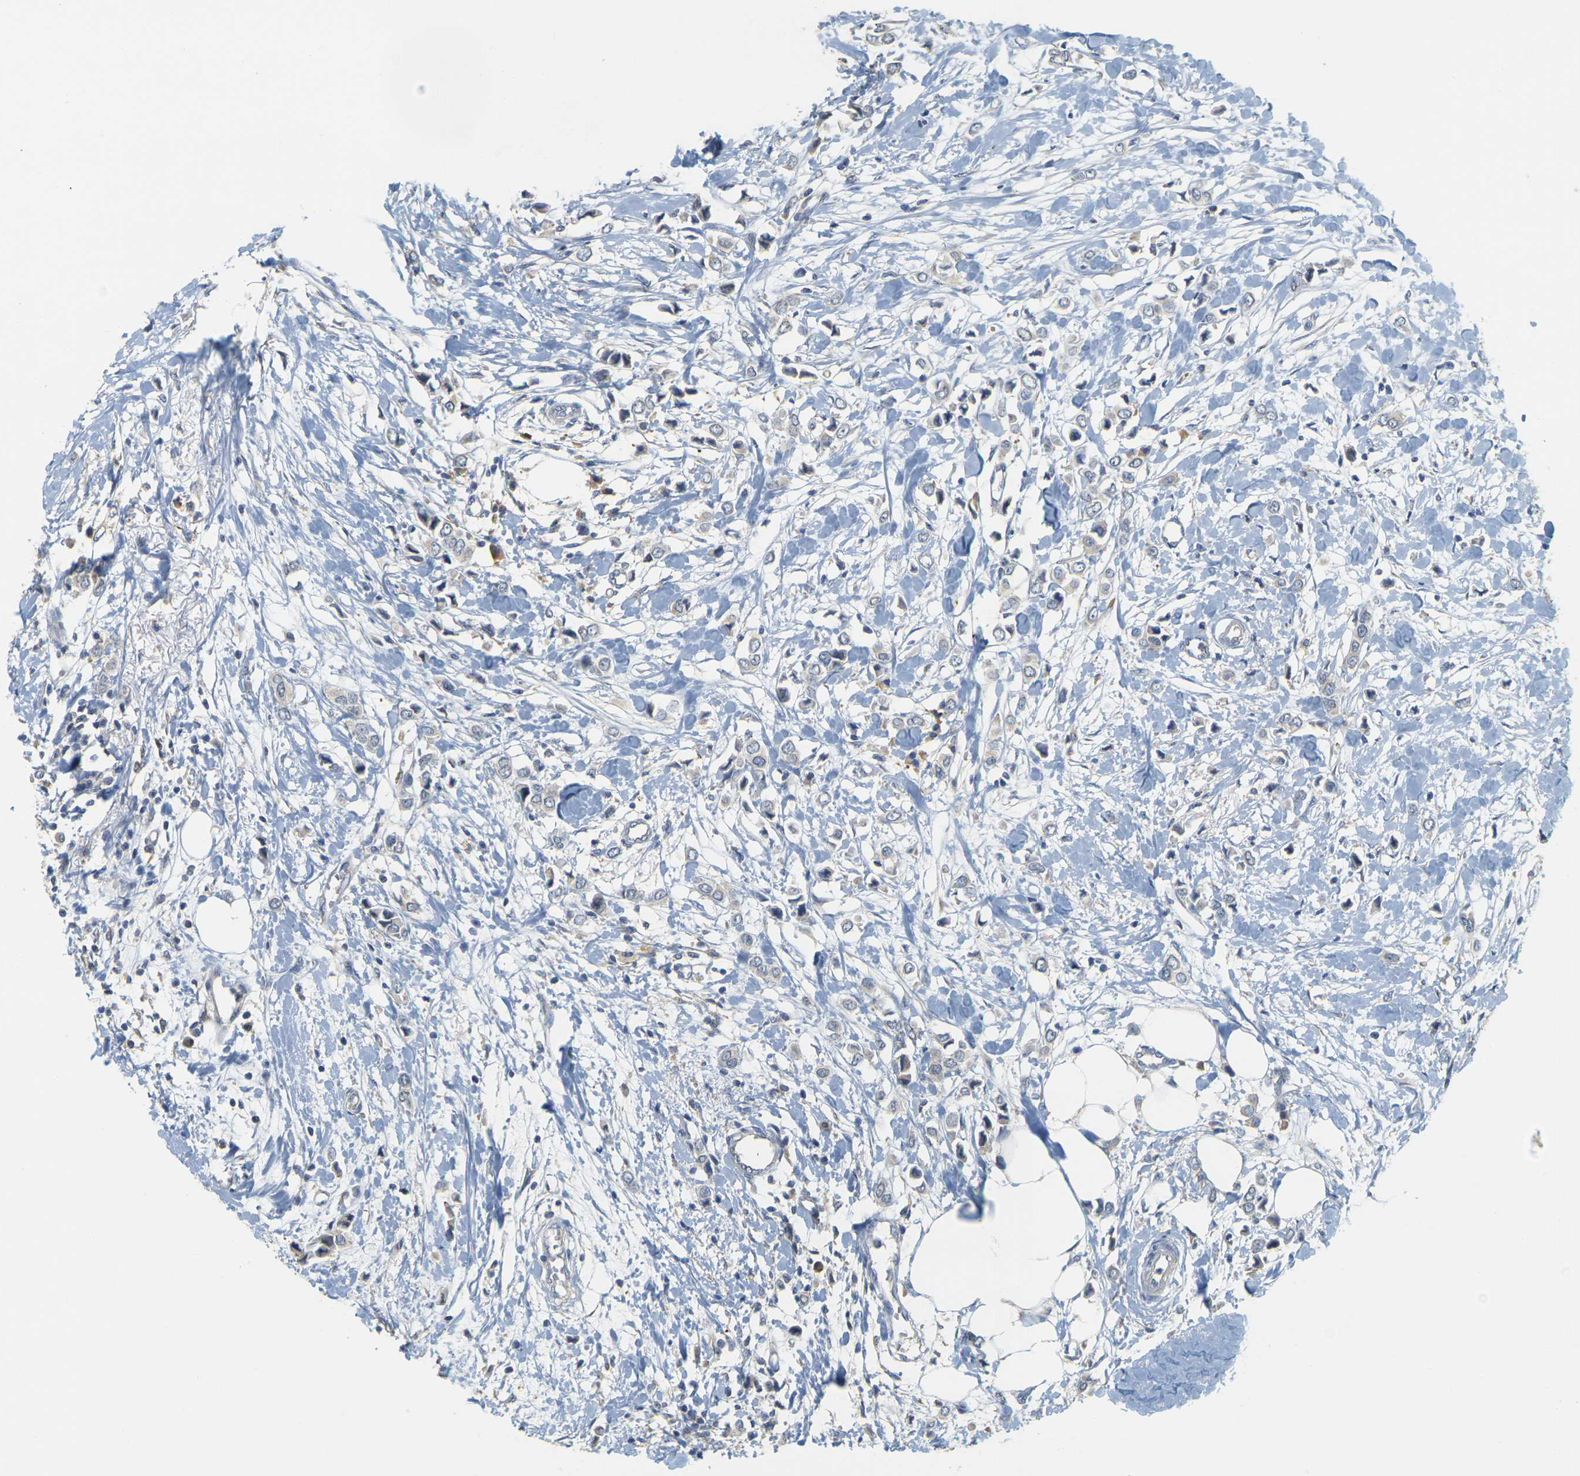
{"staining": {"intensity": "negative", "quantity": "none", "location": "none"}, "tissue": "breast cancer", "cell_type": "Tumor cells", "image_type": "cancer", "snomed": [{"axis": "morphology", "description": "Lobular carcinoma"}, {"axis": "topography", "description": "Breast"}], "caption": "Tumor cells are negative for brown protein staining in breast cancer (lobular carcinoma).", "gene": "GDAP1", "patient": {"sex": "female", "age": 51}}